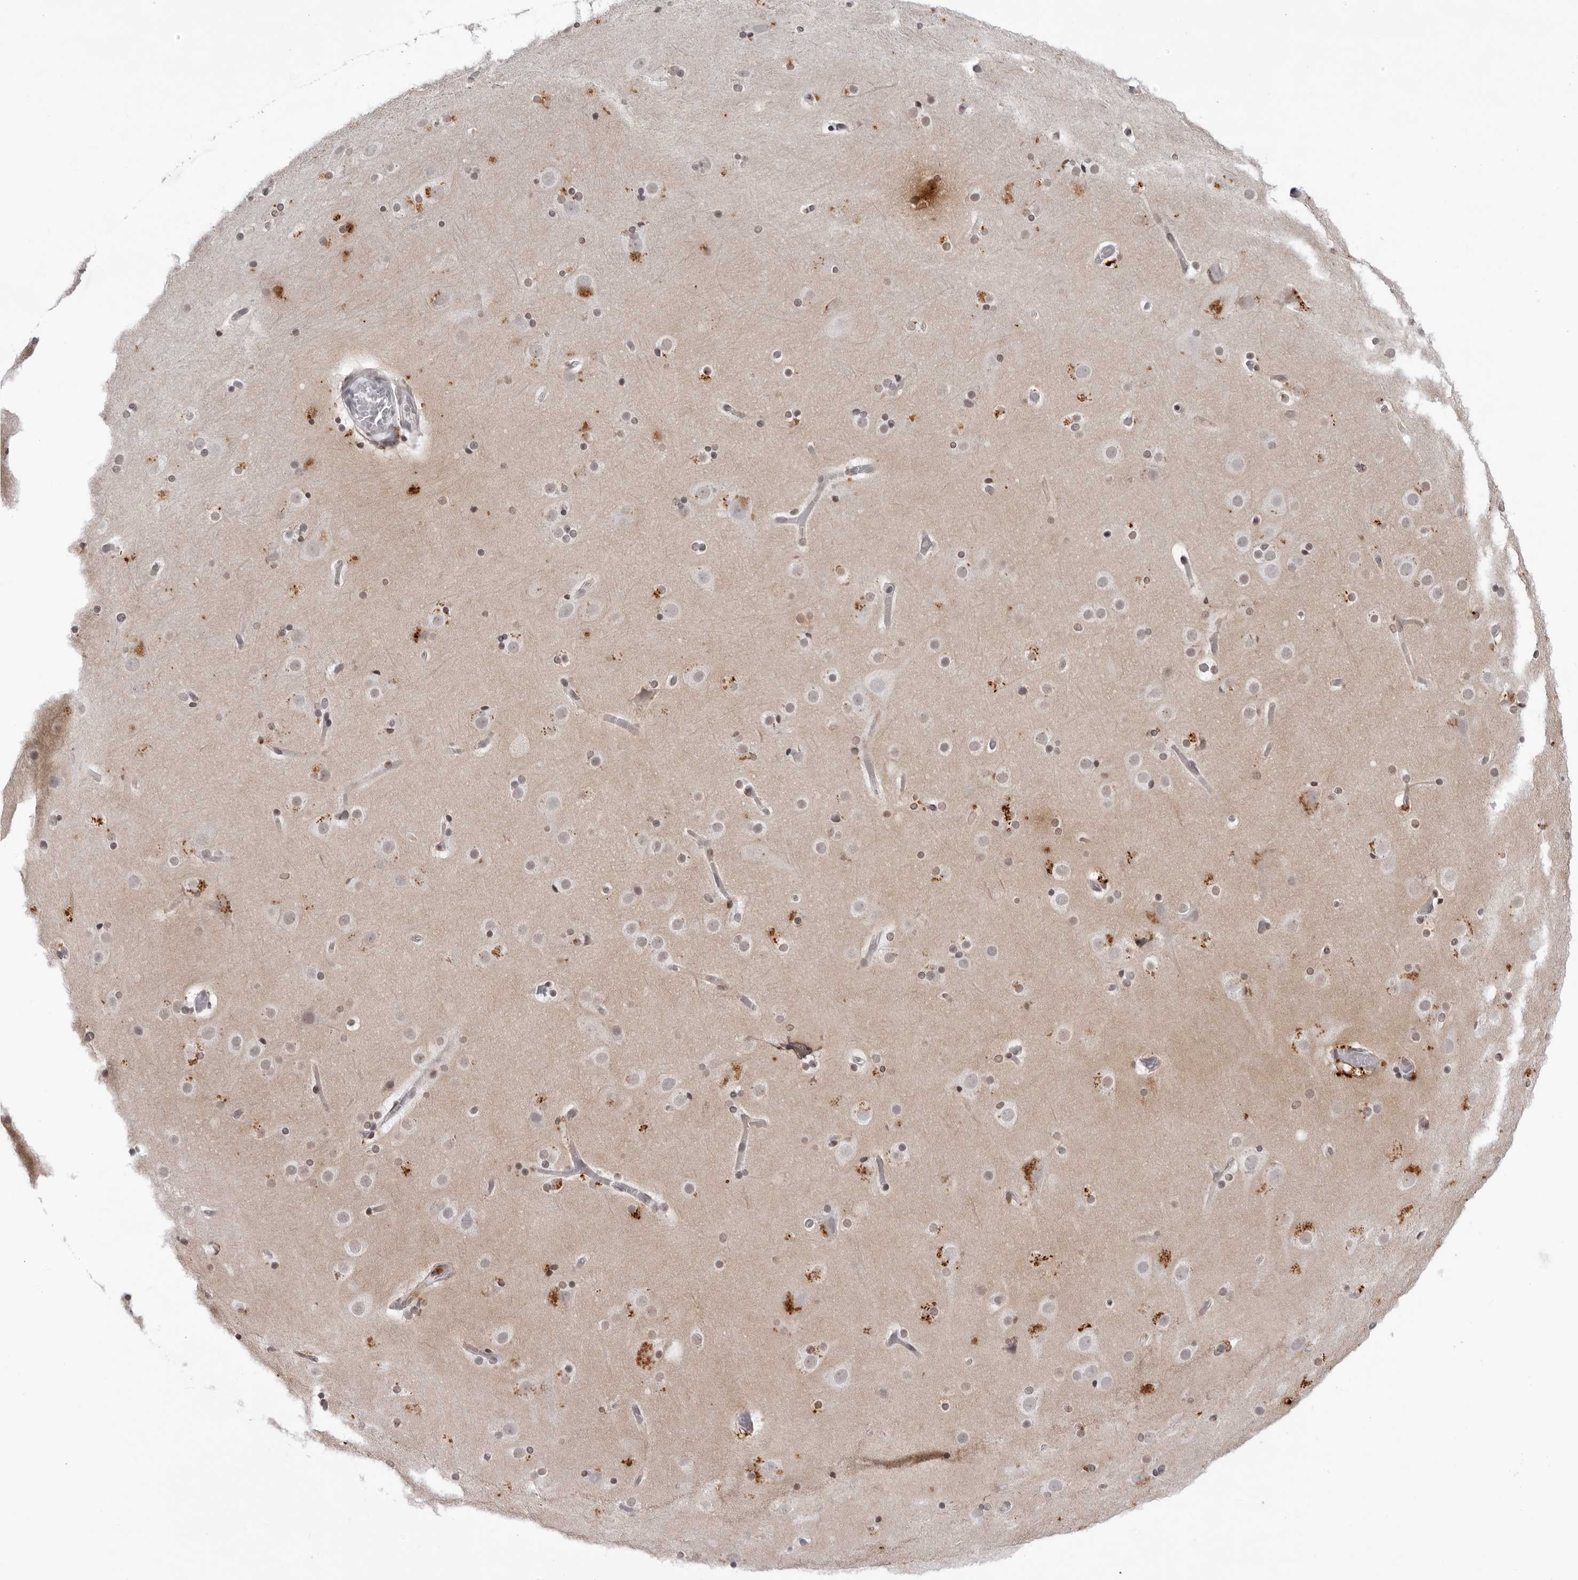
{"staining": {"intensity": "negative", "quantity": "none", "location": "none"}, "tissue": "cerebral cortex", "cell_type": "Endothelial cells", "image_type": "normal", "snomed": [{"axis": "morphology", "description": "Normal tissue, NOS"}, {"axis": "topography", "description": "Cerebral cortex"}], "caption": "Immunohistochemistry (IHC) of benign cerebral cortex exhibits no staining in endothelial cells.", "gene": "NTM", "patient": {"sex": "male", "age": 57}}